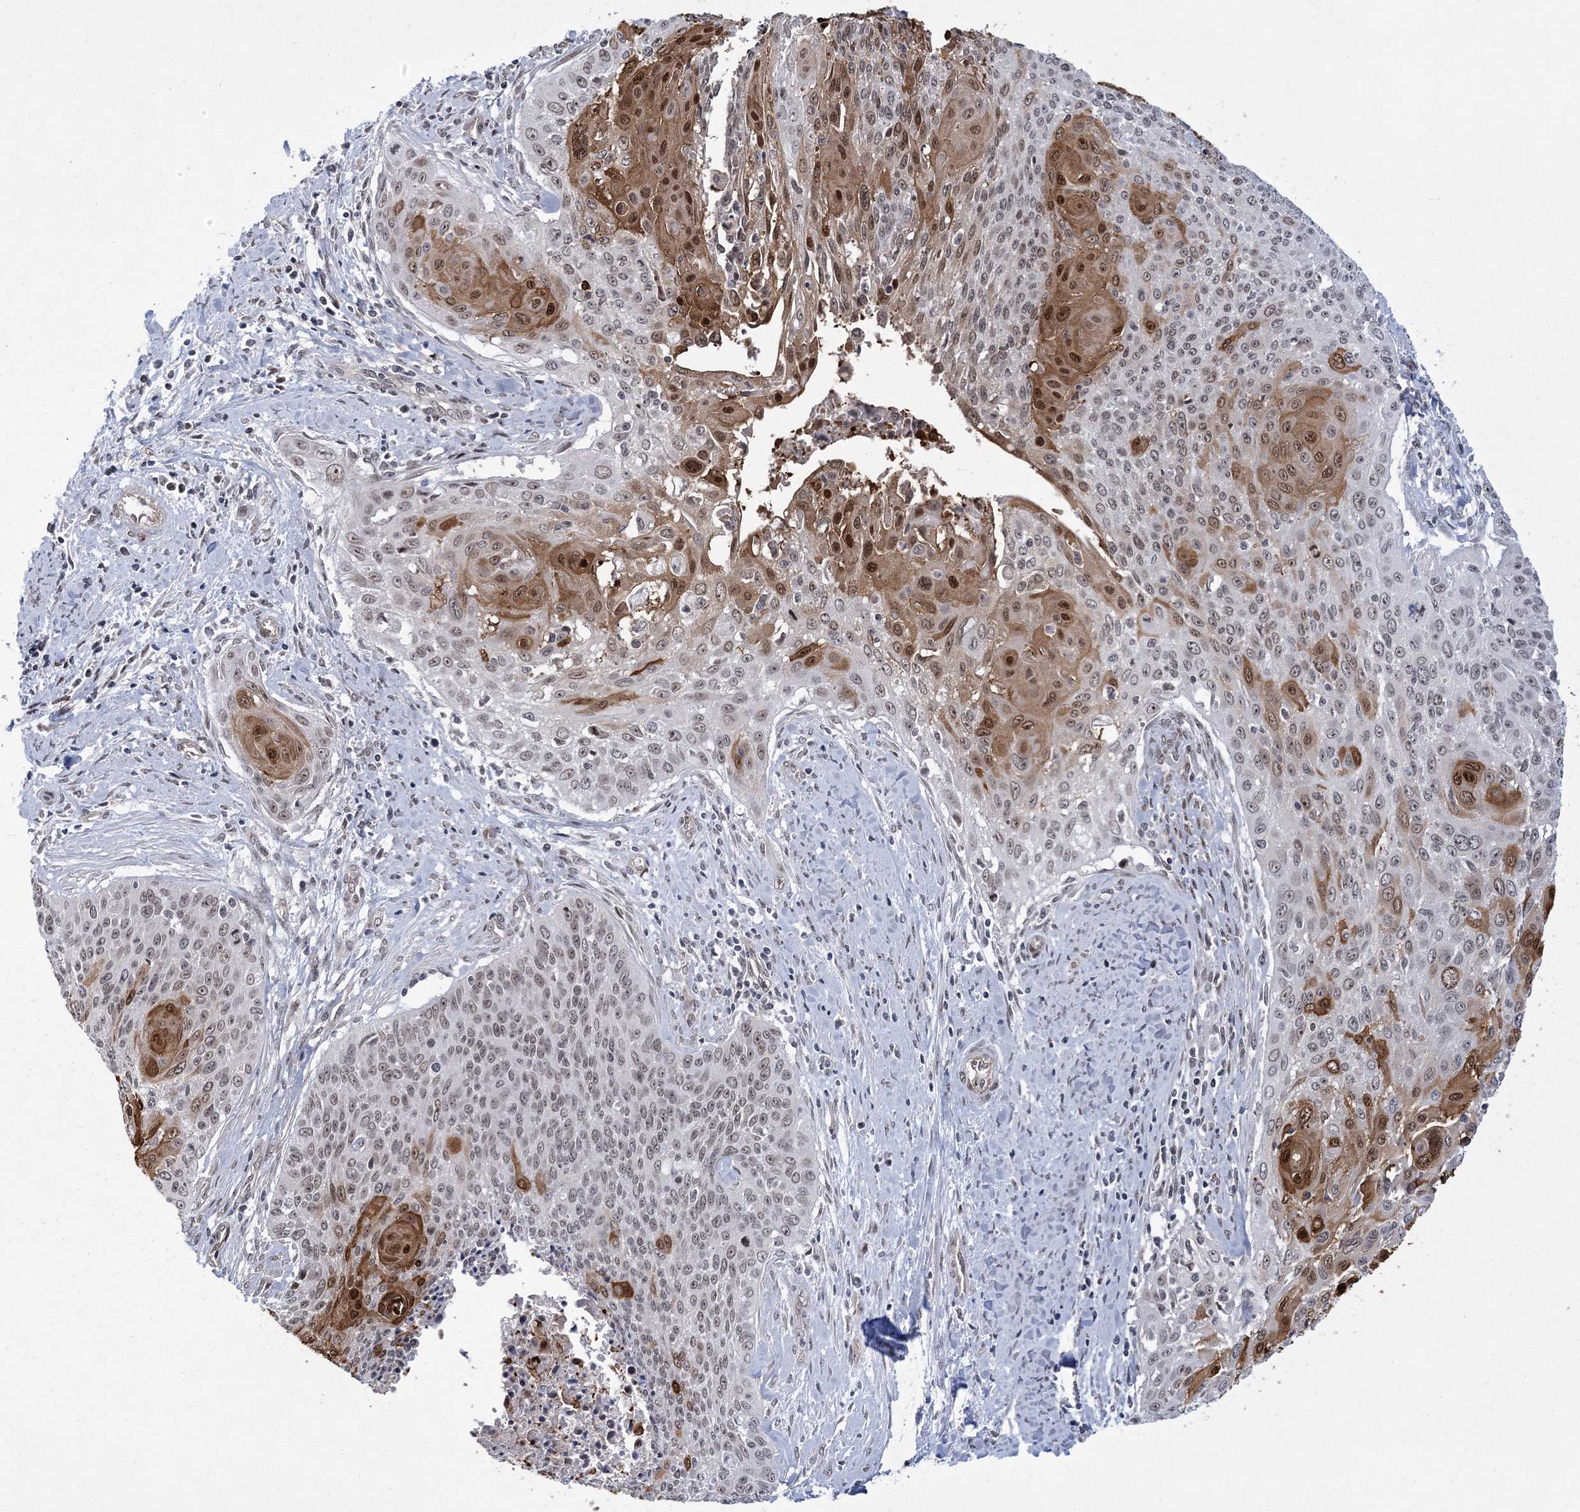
{"staining": {"intensity": "moderate", "quantity": "25%-75%", "location": "cytoplasmic/membranous,nuclear"}, "tissue": "cervical cancer", "cell_type": "Tumor cells", "image_type": "cancer", "snomed": [{"axis": "morphology", "description": "Squamous cell carcinoma, NOS"}, {"axis": "topography", "description": "Cervix"}], "caption": "Moderate cytoplasmic/membranous and nuclear protein positivity is appreciated in about 25%-75% of tumor cells in cervical cancer (squamous cell carcinoma).", "gene": "HOMEZ", "patient": {"sex": "female", "age": 55}}